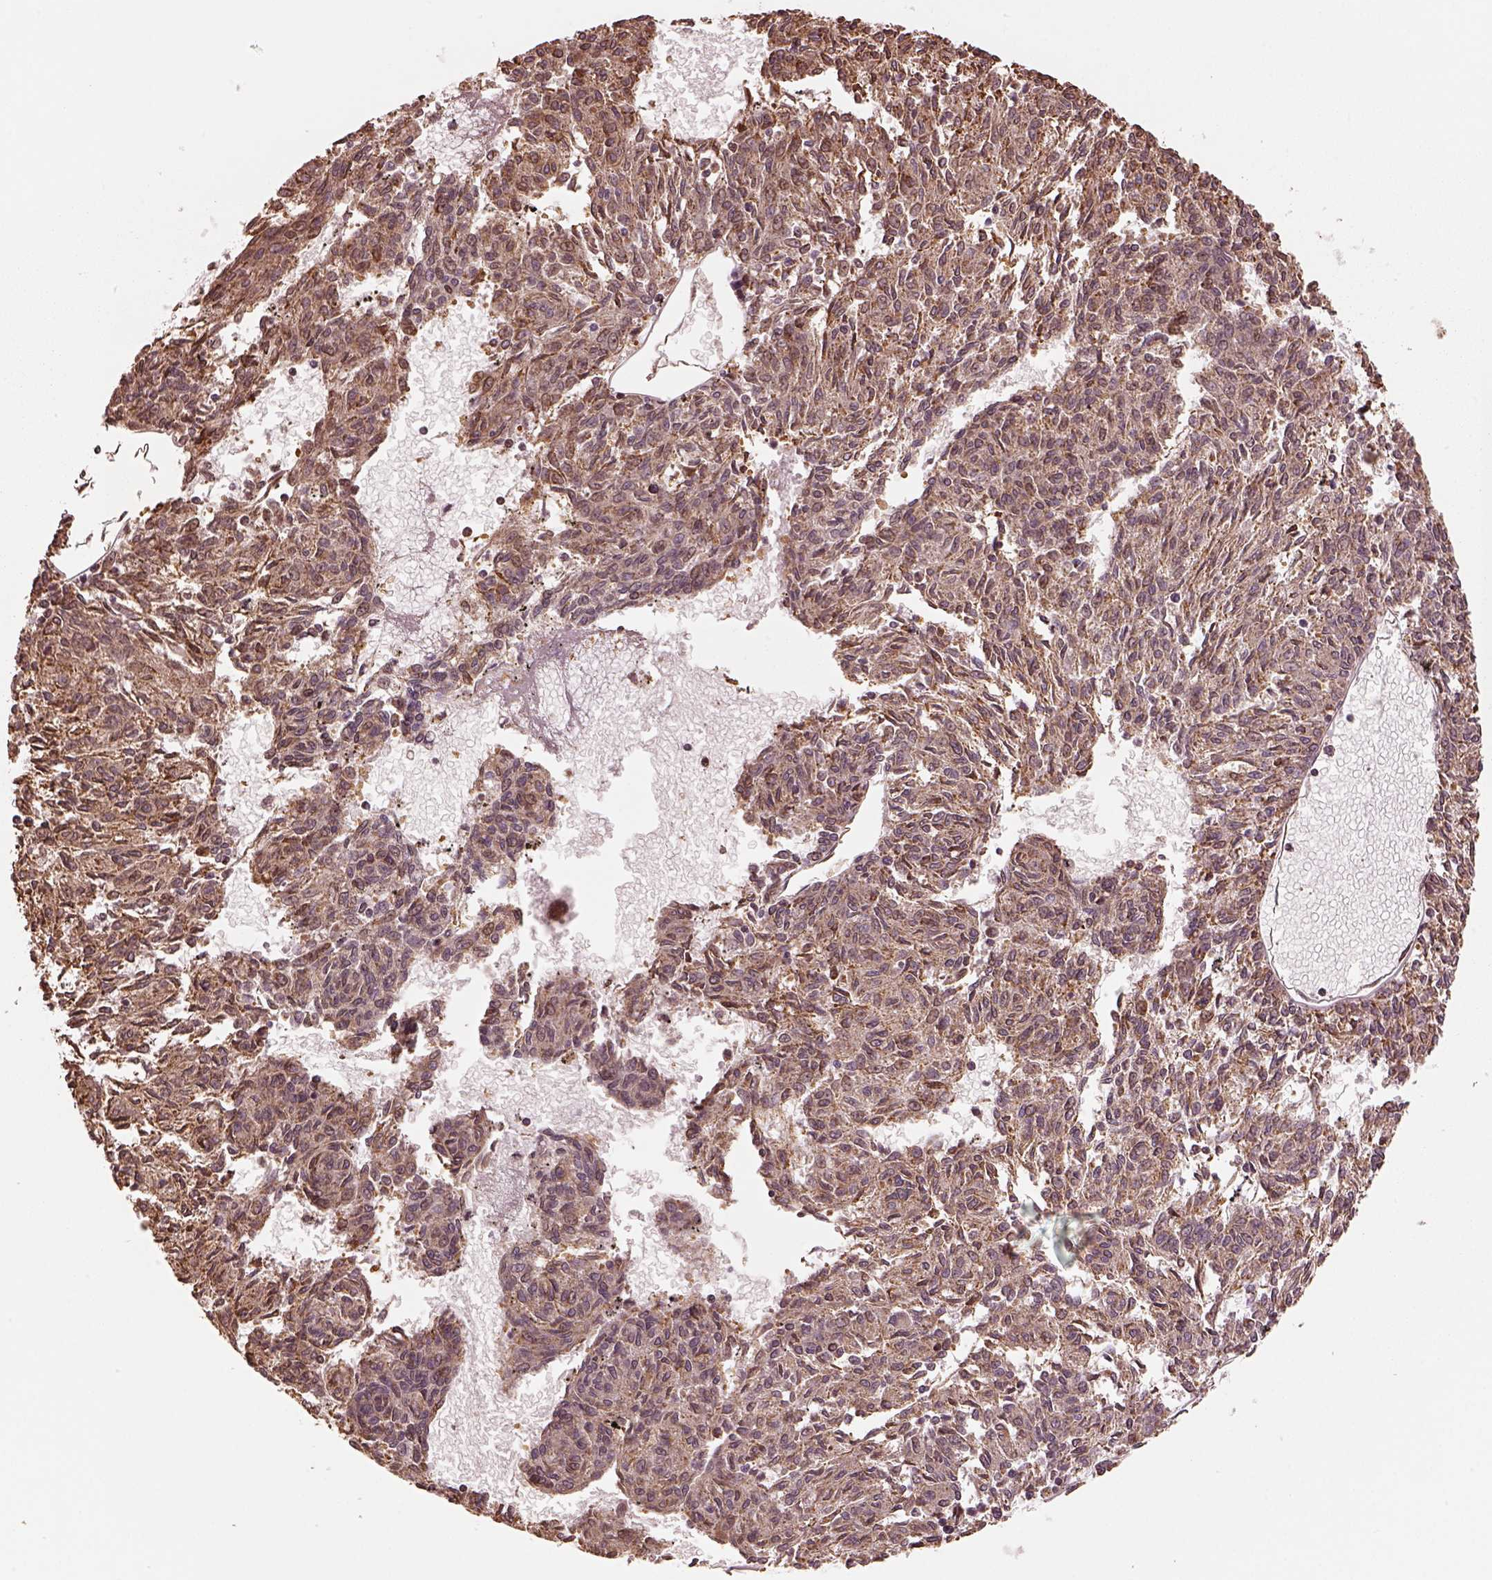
{"staining": {"intensity": "moderate", "quantity": ">75%", "location": "cytoplasmic/membranous"}, "tissue": "melanoma", "cell_type": "Tumor cells", "image_type": "cancer", "snomed": [{"axis": "morphology", "description": "Malignant melanoma, NOS"}, {"axis": "topography", "description": "Skin"}], "caption": "Moderate cytoplasmic/membranous expression is identified in about >75% of tumor cells in malignant melanoma.", "gene": "ACOT2", "patient": {"sex": "female", "age": 72}}